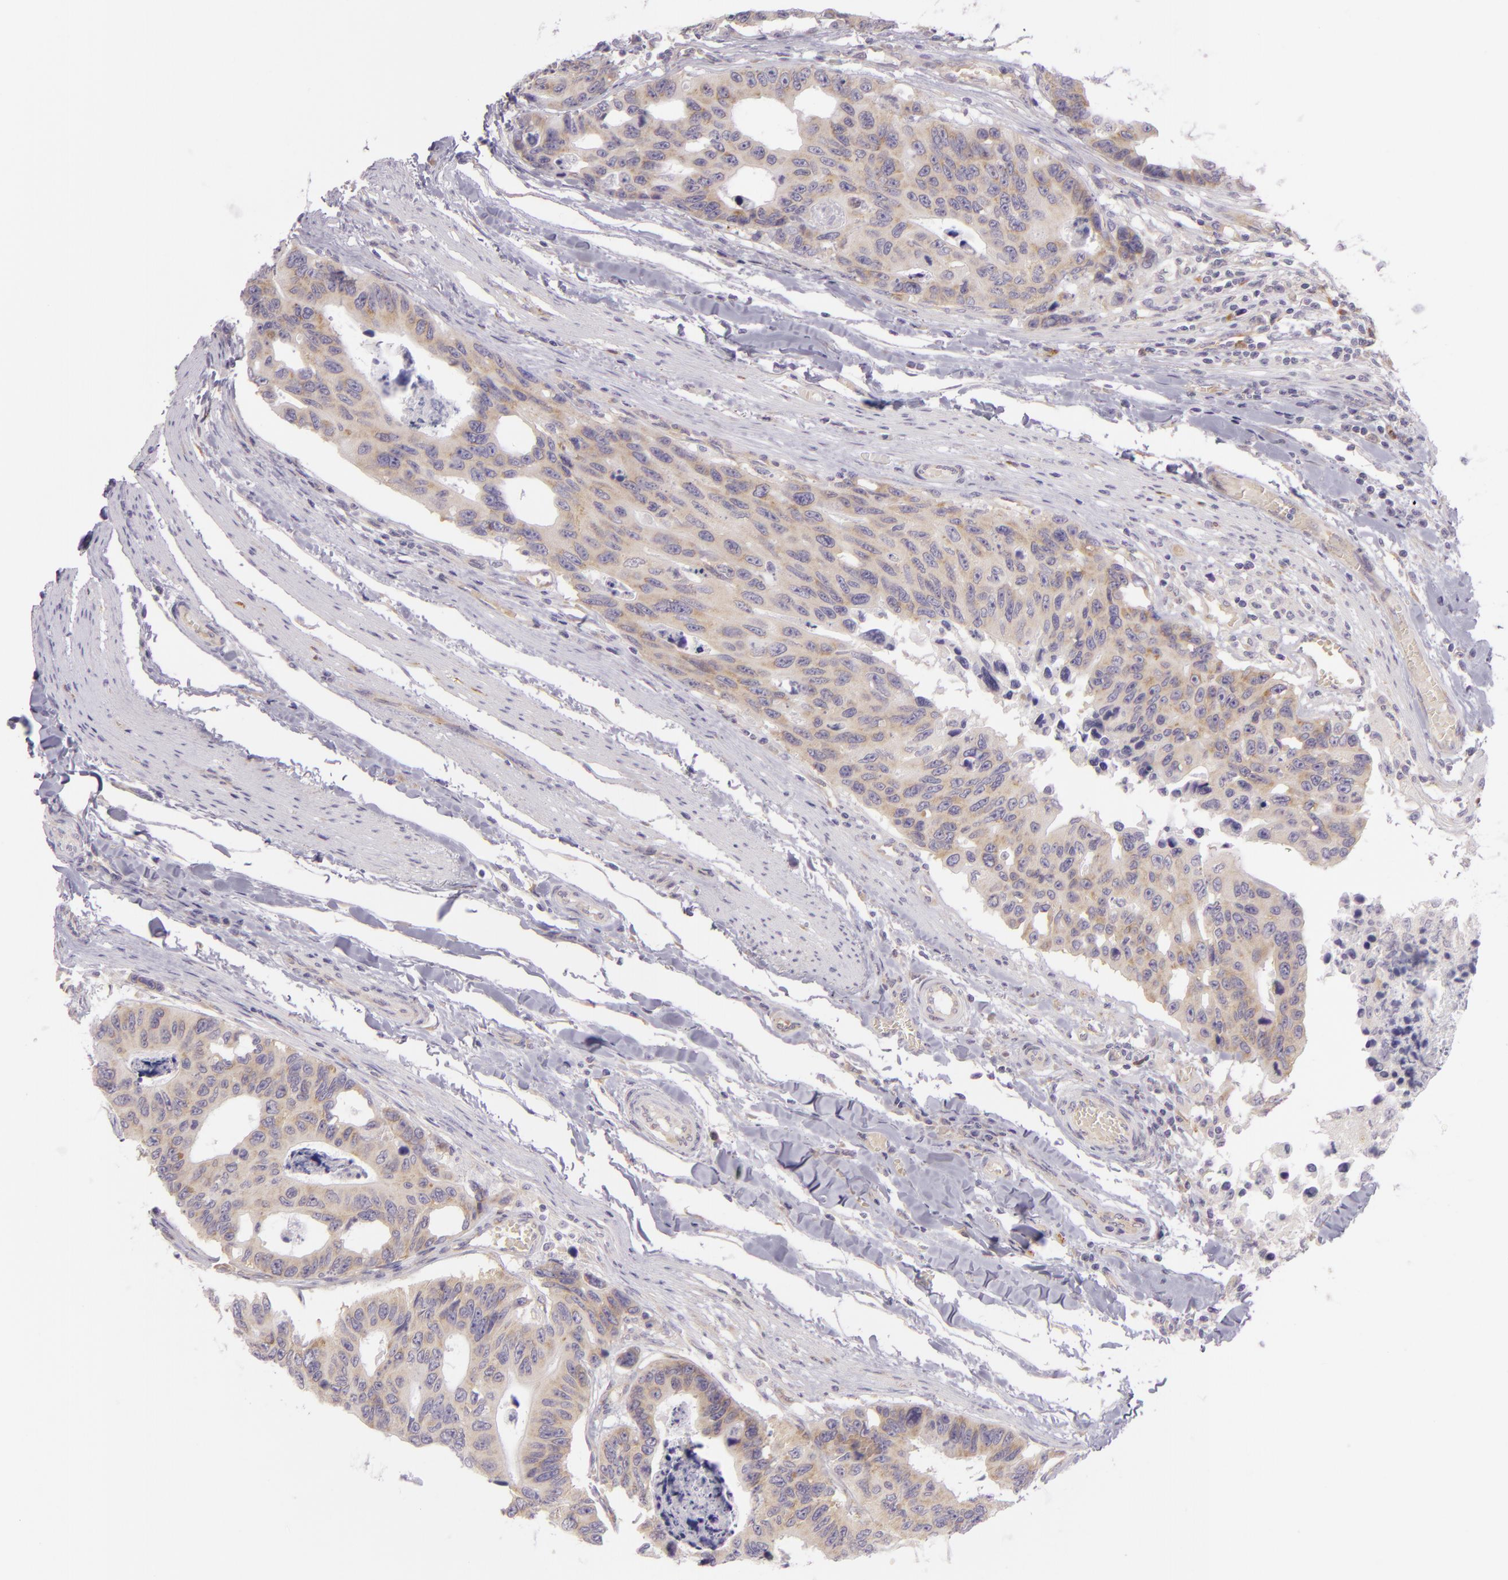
{"staining": {"intensity": "weak", "quantity": ">75%", "location": "cytoplasmic/membranous"}, "tissue": "colorectal cancer", "cell_type": "Tumor cells", "image_type": "cancer", "snomed": [{"axis": "morphology", "description": "Adenocarcinoma, NOS"}, {"axis": "topography", "description": "Colon"}], "caption": "This is a micrograph of immunohistochemistry (IHC) staining of colorectal cancer (adenocarcinoma), which shows weak expression in the cytoplasmic/membranous of tumor cells.", "gene": "ZC3H7B", "patient": {"sex": "female", "age": 86}}